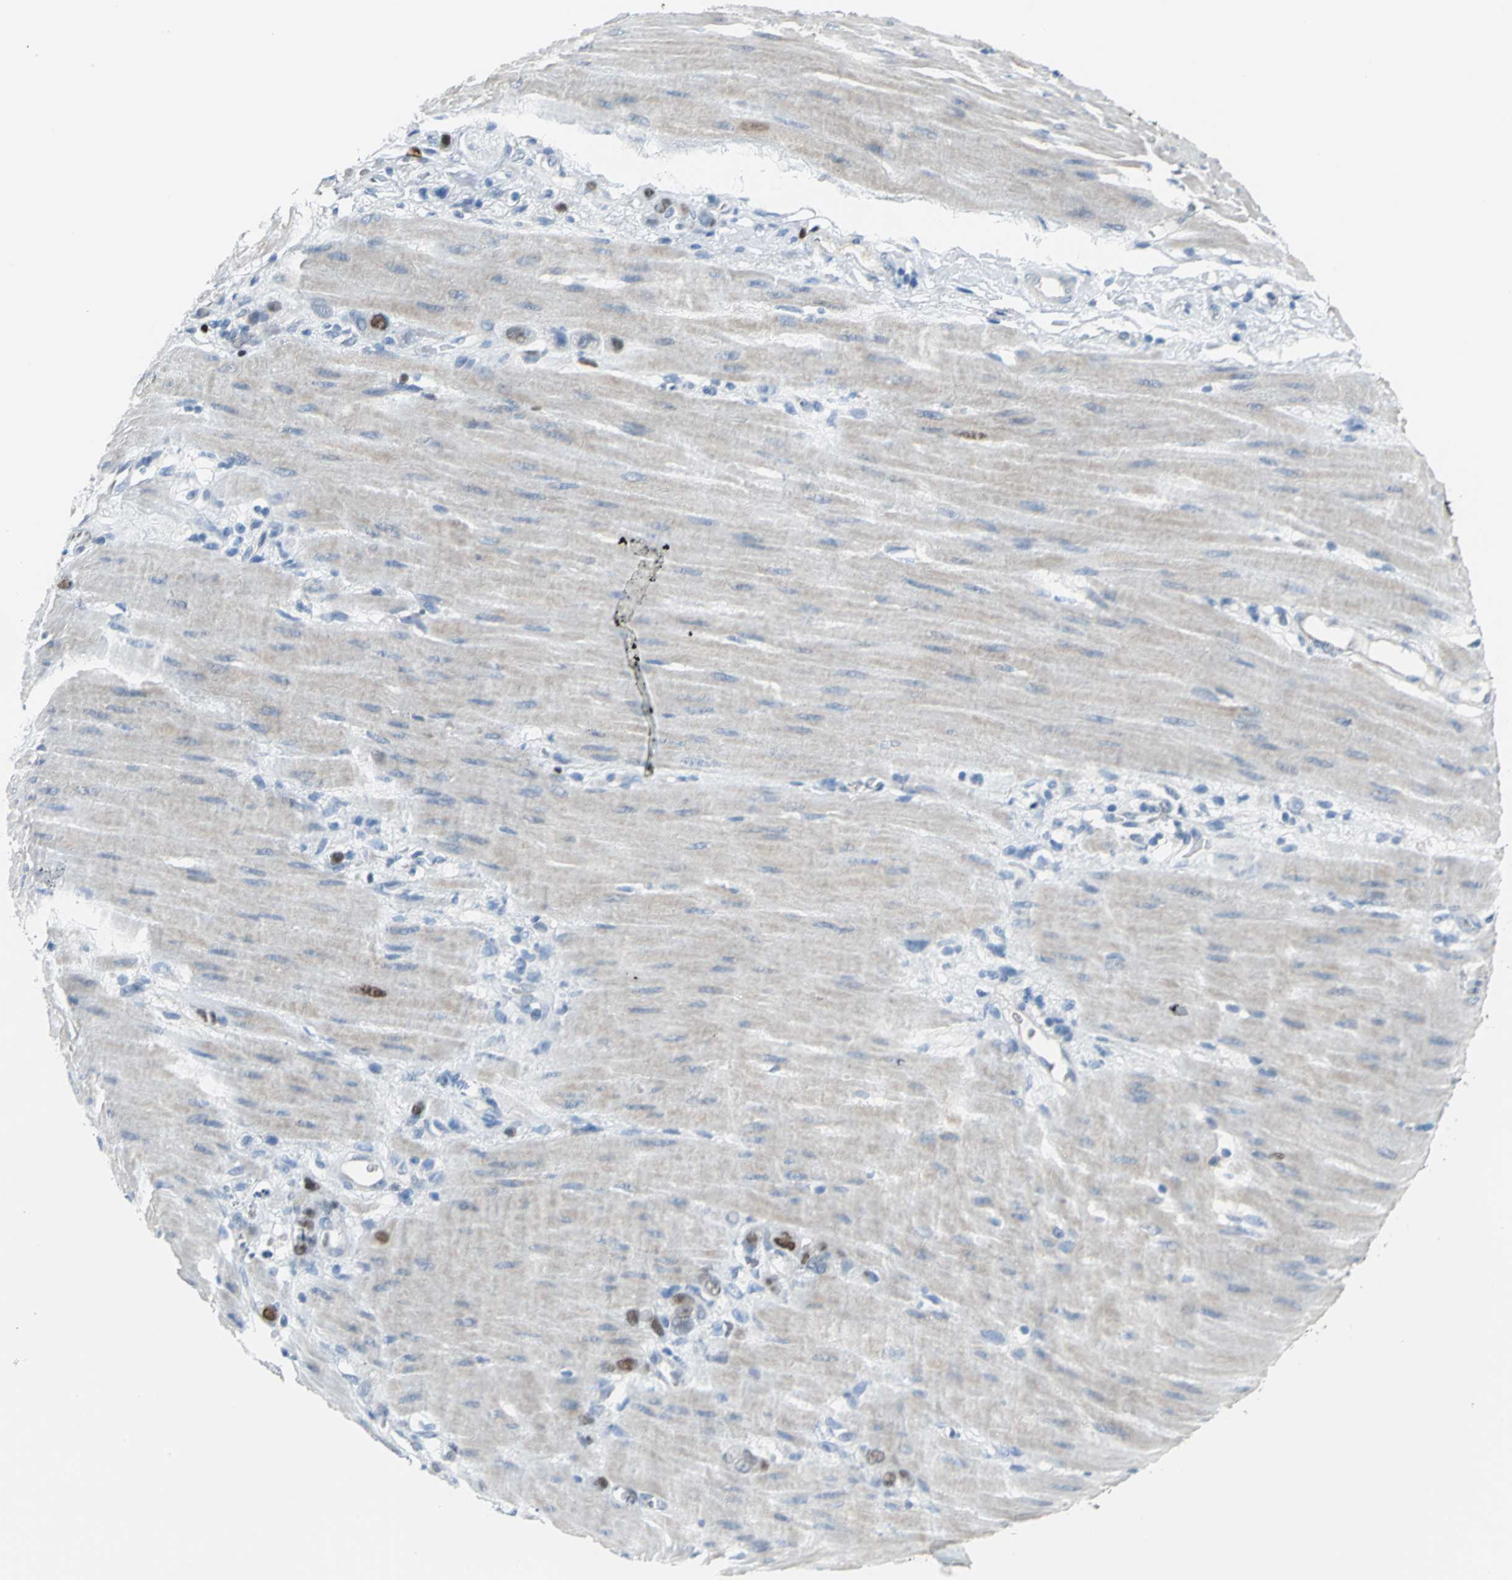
{"staining": {"intensity": "moderate", "quantity": "25%-75%", "location": "nuclear"}, "tissue": "stomach cancer", "cell_type": "Tumor cells", "image_type": "cancer", "snomed": [{"axis": "morphology", "description": "Adenocarcinoma, NOS"}, {"axis": "topography", "description": "Stomach"}], "caption": "Moderate nuclear protein staining is identified in about 25%-75% of tumor cells in stomach cancer (adenocarcinoma).", "gene": "MCM3", "patient": {"sex": "male", "age": 82}}